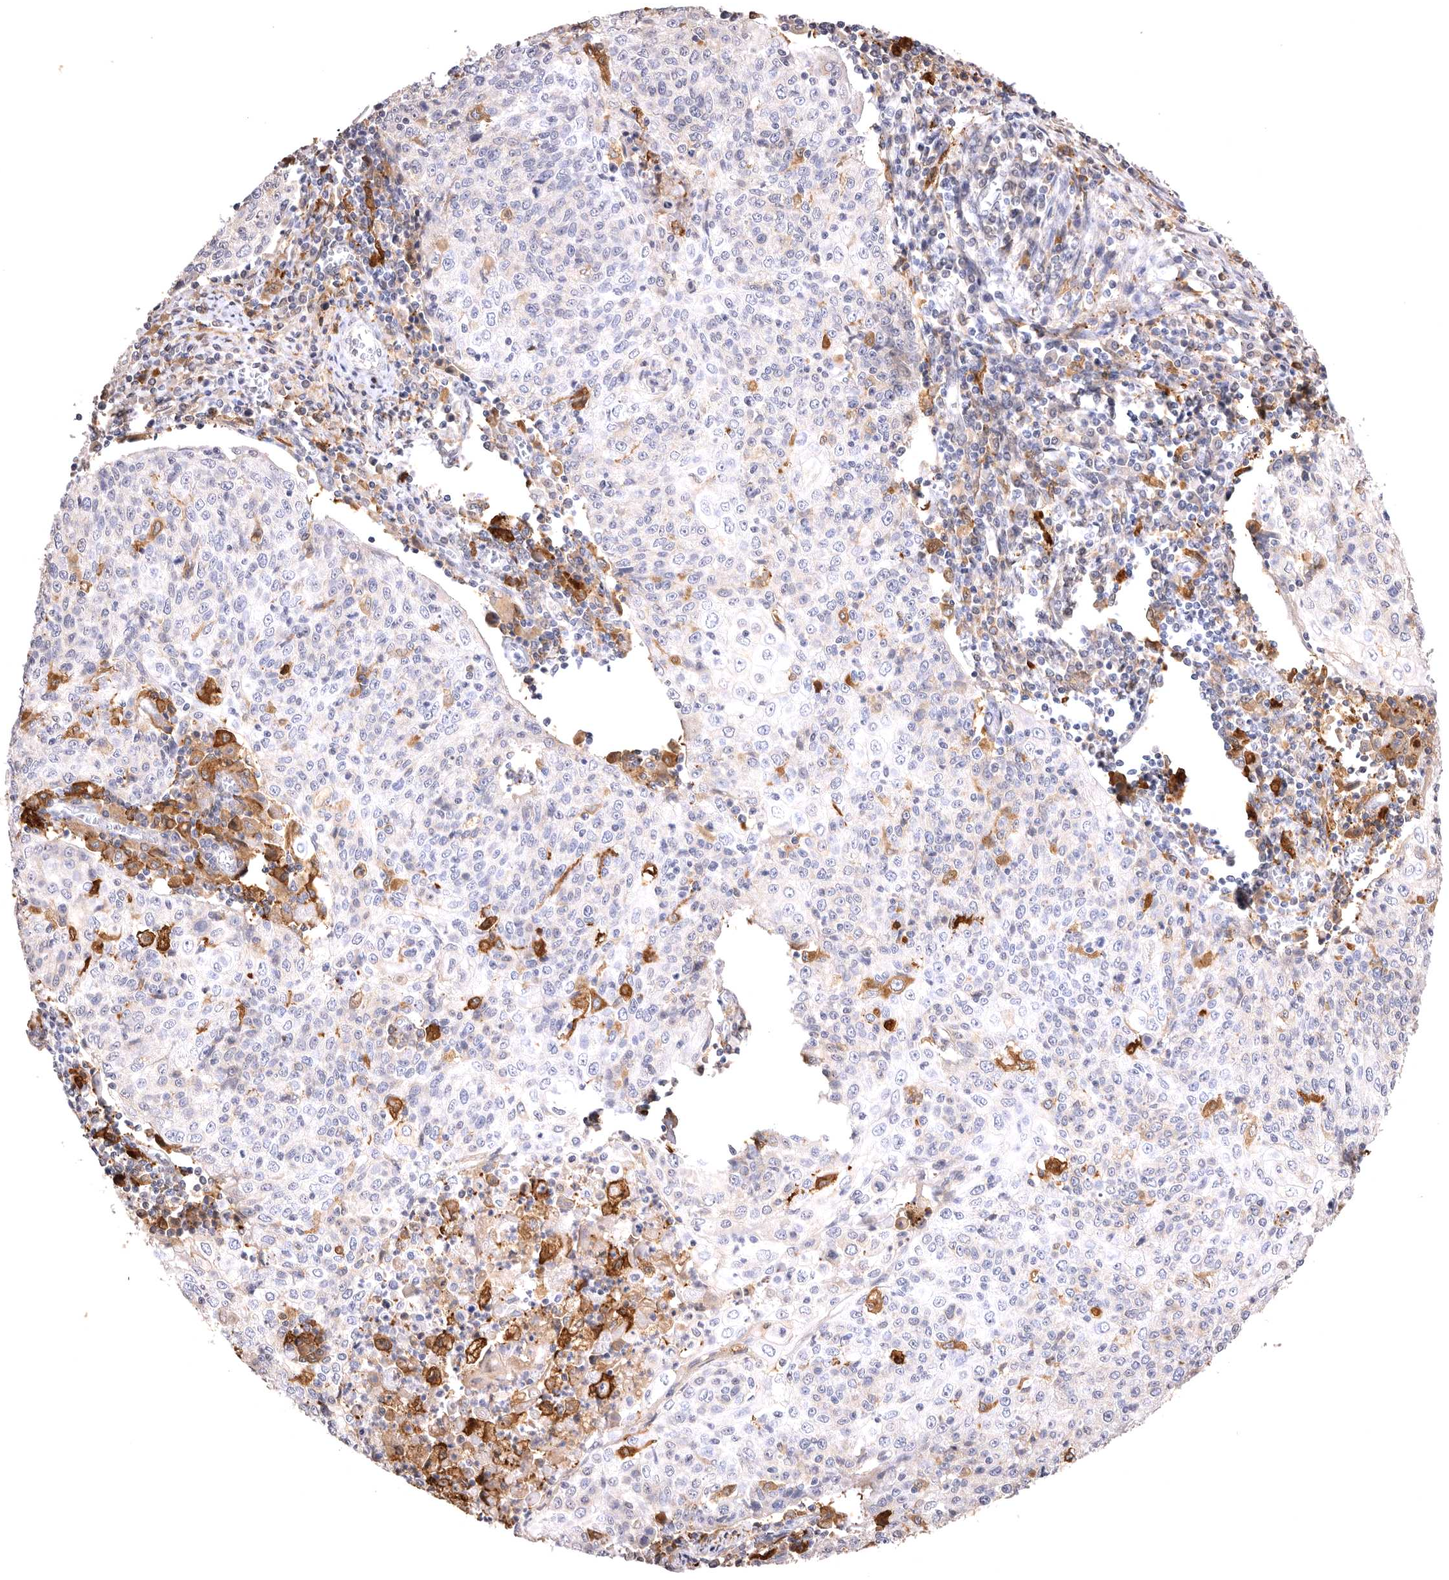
{"staining": {"intensity": "moderate", "quantity": "<25%", "location": "cytoplasmic/membranous"}, "tissue": "cervical cancer", "cell_type": "Tumor cells", "image_type": "cancer", "snomed": [{"axis": "morphology", "description": "Squamous cell carcinoma, NOS"}, {"axis": "topography", "description": "Cervix"}], "caption": "IHC photomicrograph of human squamous cell carcinoma (cervical) stained for a protein (brown), which exhibits low levels of moderate cytoplasmic/membranous positivity in approximately <25% of tumor cells.", "gene": "VPS45", "patient": {"sex": "female", "age": 48}}